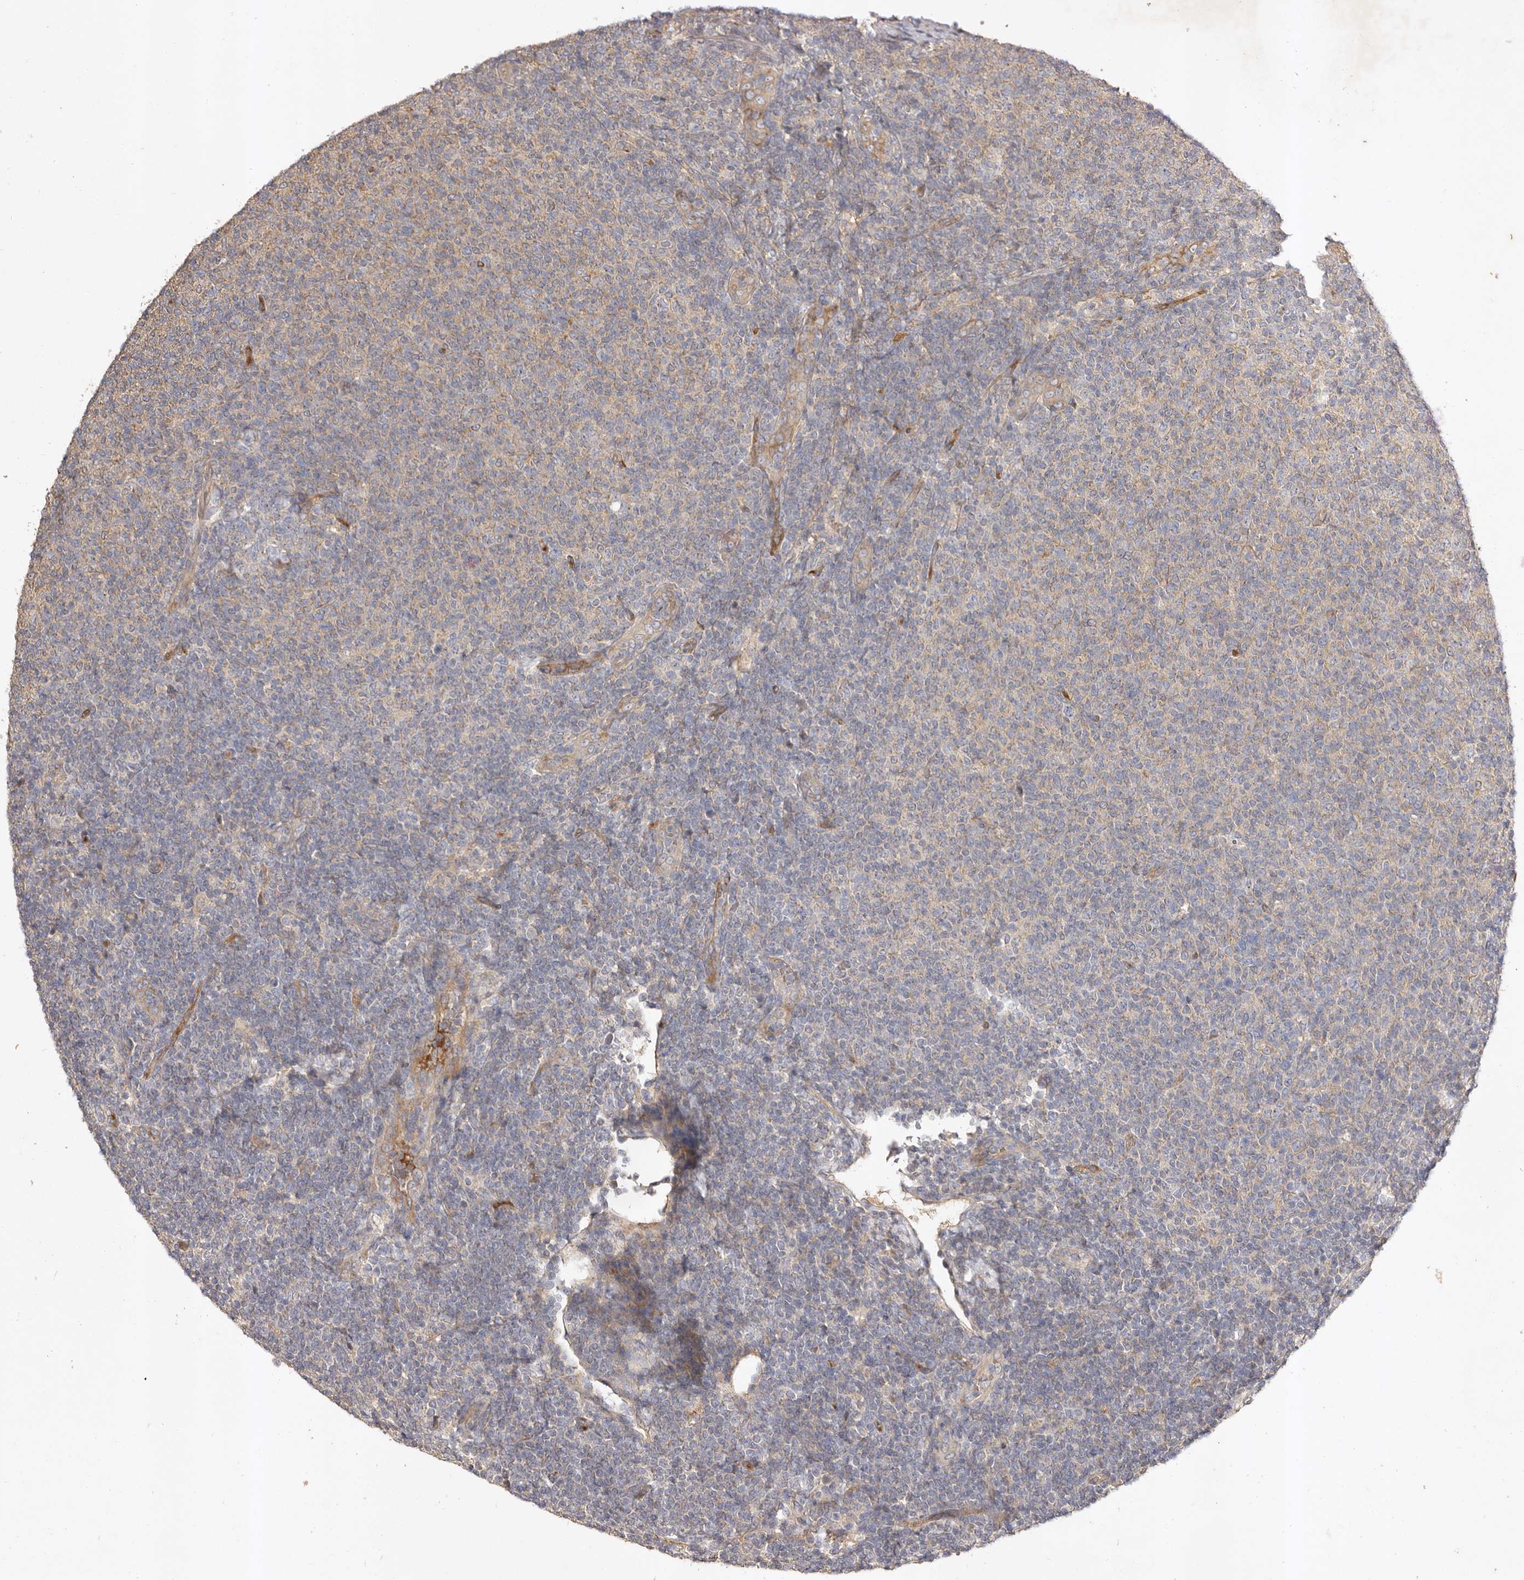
{"staining": {"intensity": "negative", "quantity": "none", "location": "none"}, "tissue": "lymphoma", "cell_type": "Tumor cells", "image_type": "cancer", "snomed": [{"axis": "morphology", "description": "Malignant lymphoma, non-Hodgkin's type, Low grade"}, {"axis": "topography", "description": "Lymph node"}], "caption": "A histopathology image of lymphoma stained for a protein shows no brown staining in tumor cells. The staining was performed using DAB to visualize the protein expression in brown, while the nuclei were stained in blue with hematoxylin (Magnification: 20x).", "gene": "ADAMTS9", "patient": {"sex": "male", "age": 66}}